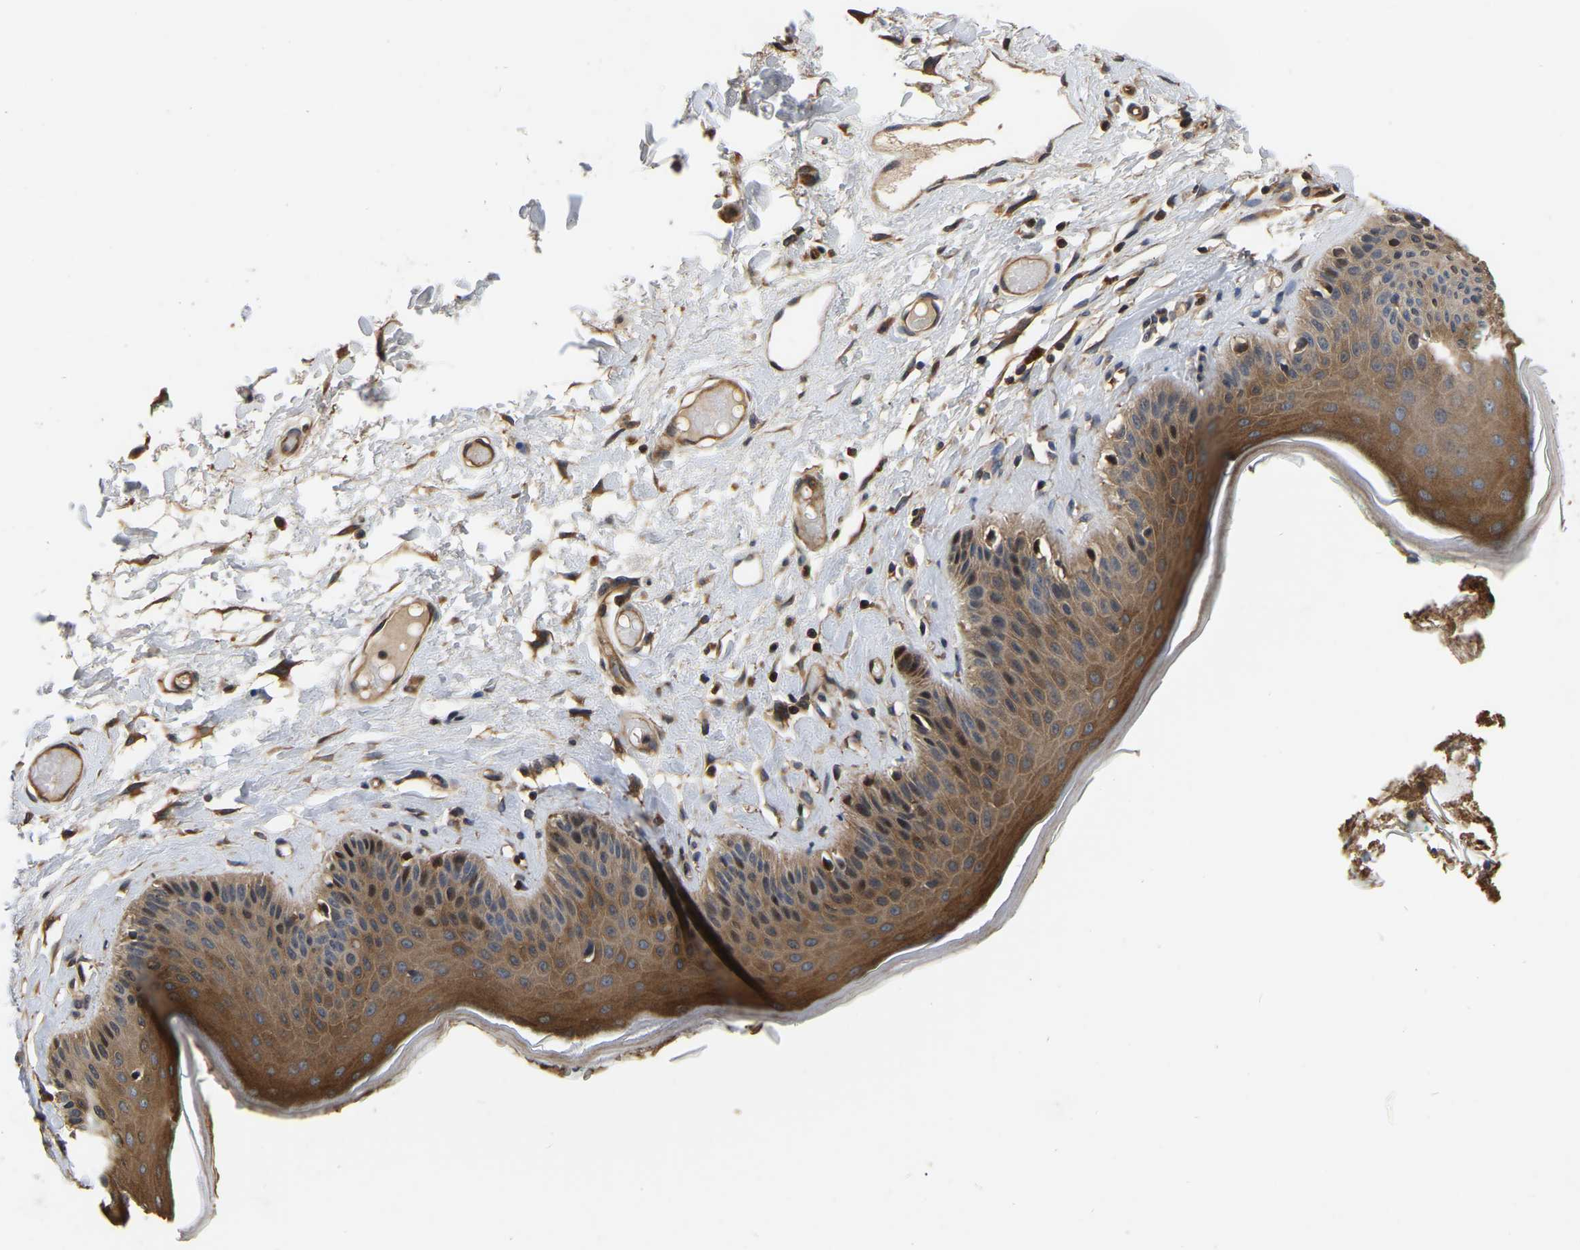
{"staining": {"intensity": "strong", "quantity": ">75%", "location": "cytoplasmic/membranous"}, "tissue": "skin", "cell_type": "Epidermal cells", "image_type": "normal", "snomed": [{"axis": "morphology", "description": "Normal tissue, NOS"}, {"axis": "topography", "description": "Vulva"}], "caption": "IHC of normal human skin reveals high levels of strong cytoplasmic/membranous expression in about >75% of epidermal cells.", "gene": "GARS1", "patient": {"sex": "female", "age": 73}}